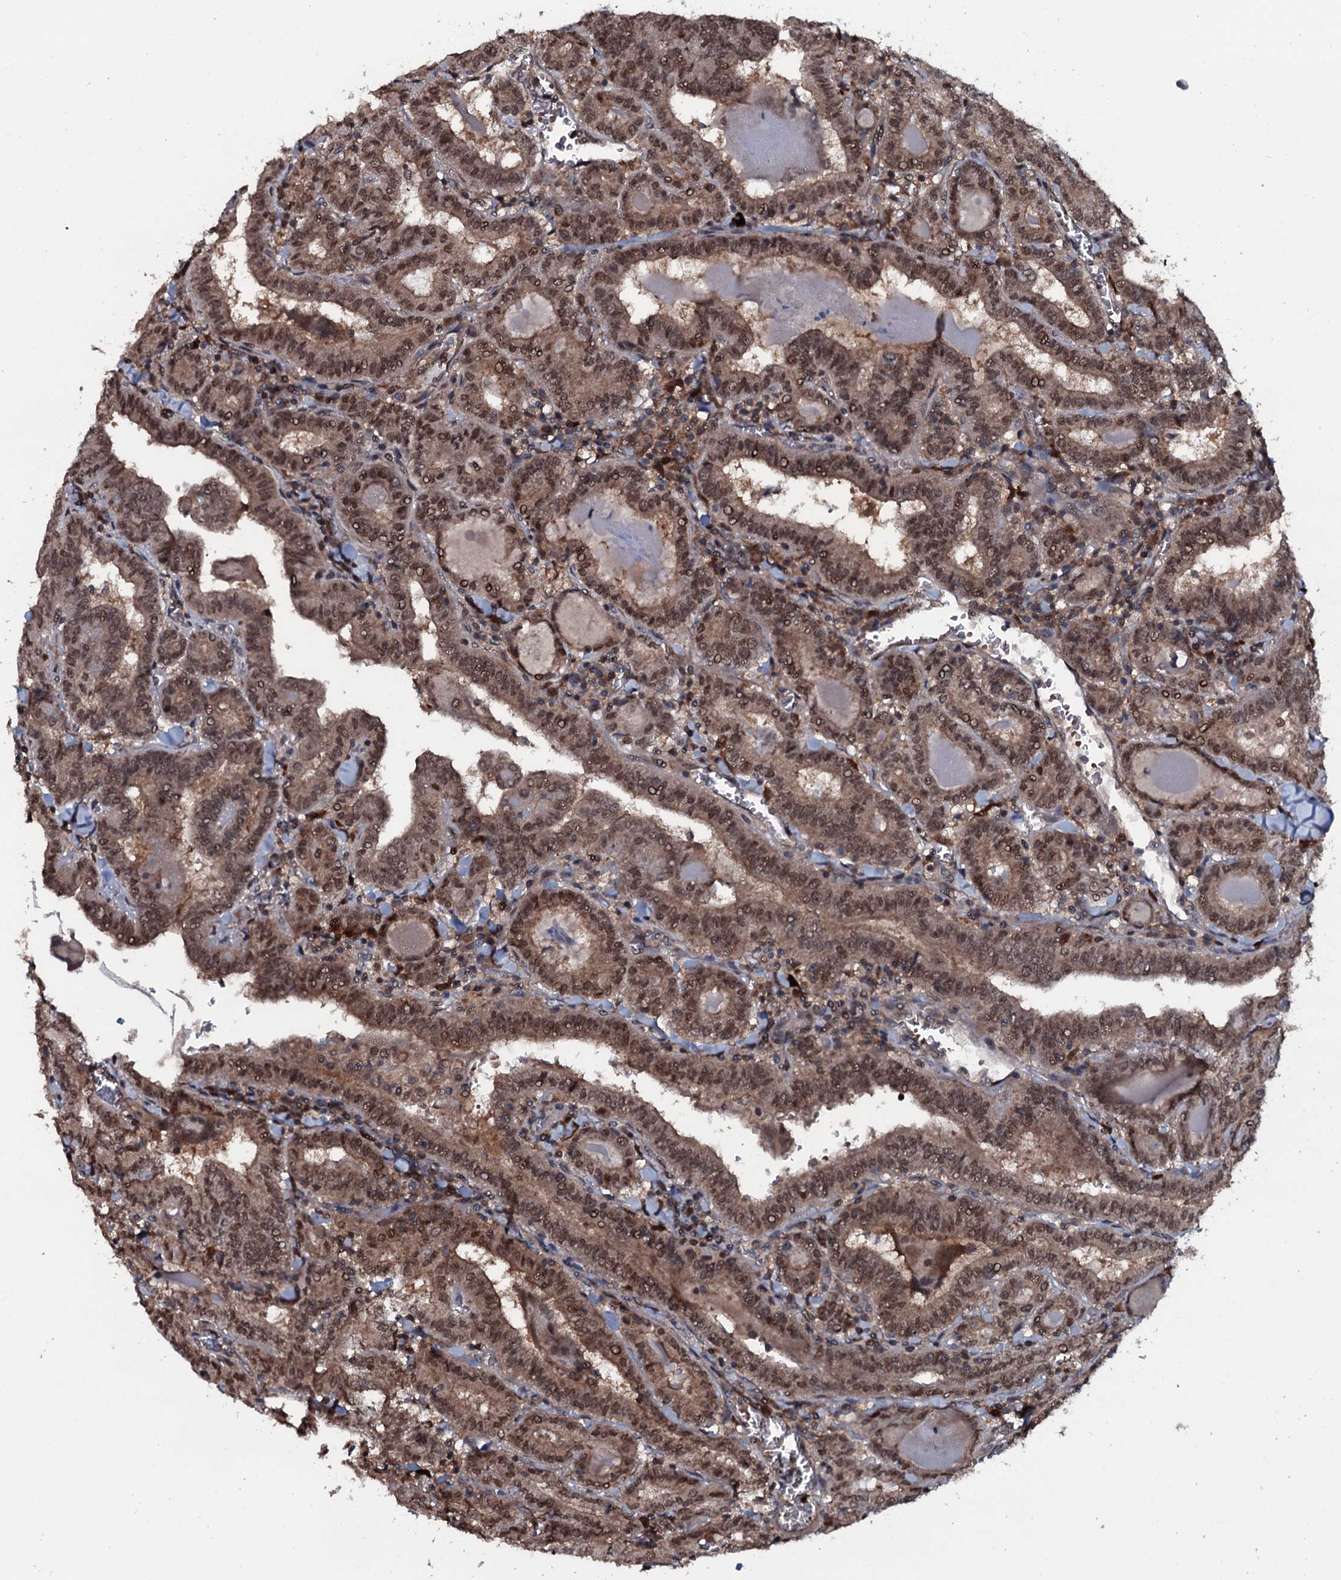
{"staining": {"intensity": "moderate", "quantity": ">75%", "location": "cytoplasmic/membranous,nuclear"}, "tissue": "thyroid cancer", "cell_type": "Tumor cells", "image_type": "cancer", "snomed": [{"axis": "morphology", "description": "Papillary adenocarcinoma, NOS"}, {"axis": "topography", "description": "Thyroid gland"}], "caption": "Immunohistochemical staining of human thyroid papillary adenocarcinoma demonstrates medium levels of moderate cytoplasmic/membranous and nuclear protein staining in approximately >75% of tumor cells. (DAB (3,3'-diaminobenzidine) IHC with brightfield microscopy, high magnification).", "gene": "HDDC3", "patient": {"sex": "female", "age": 72}}